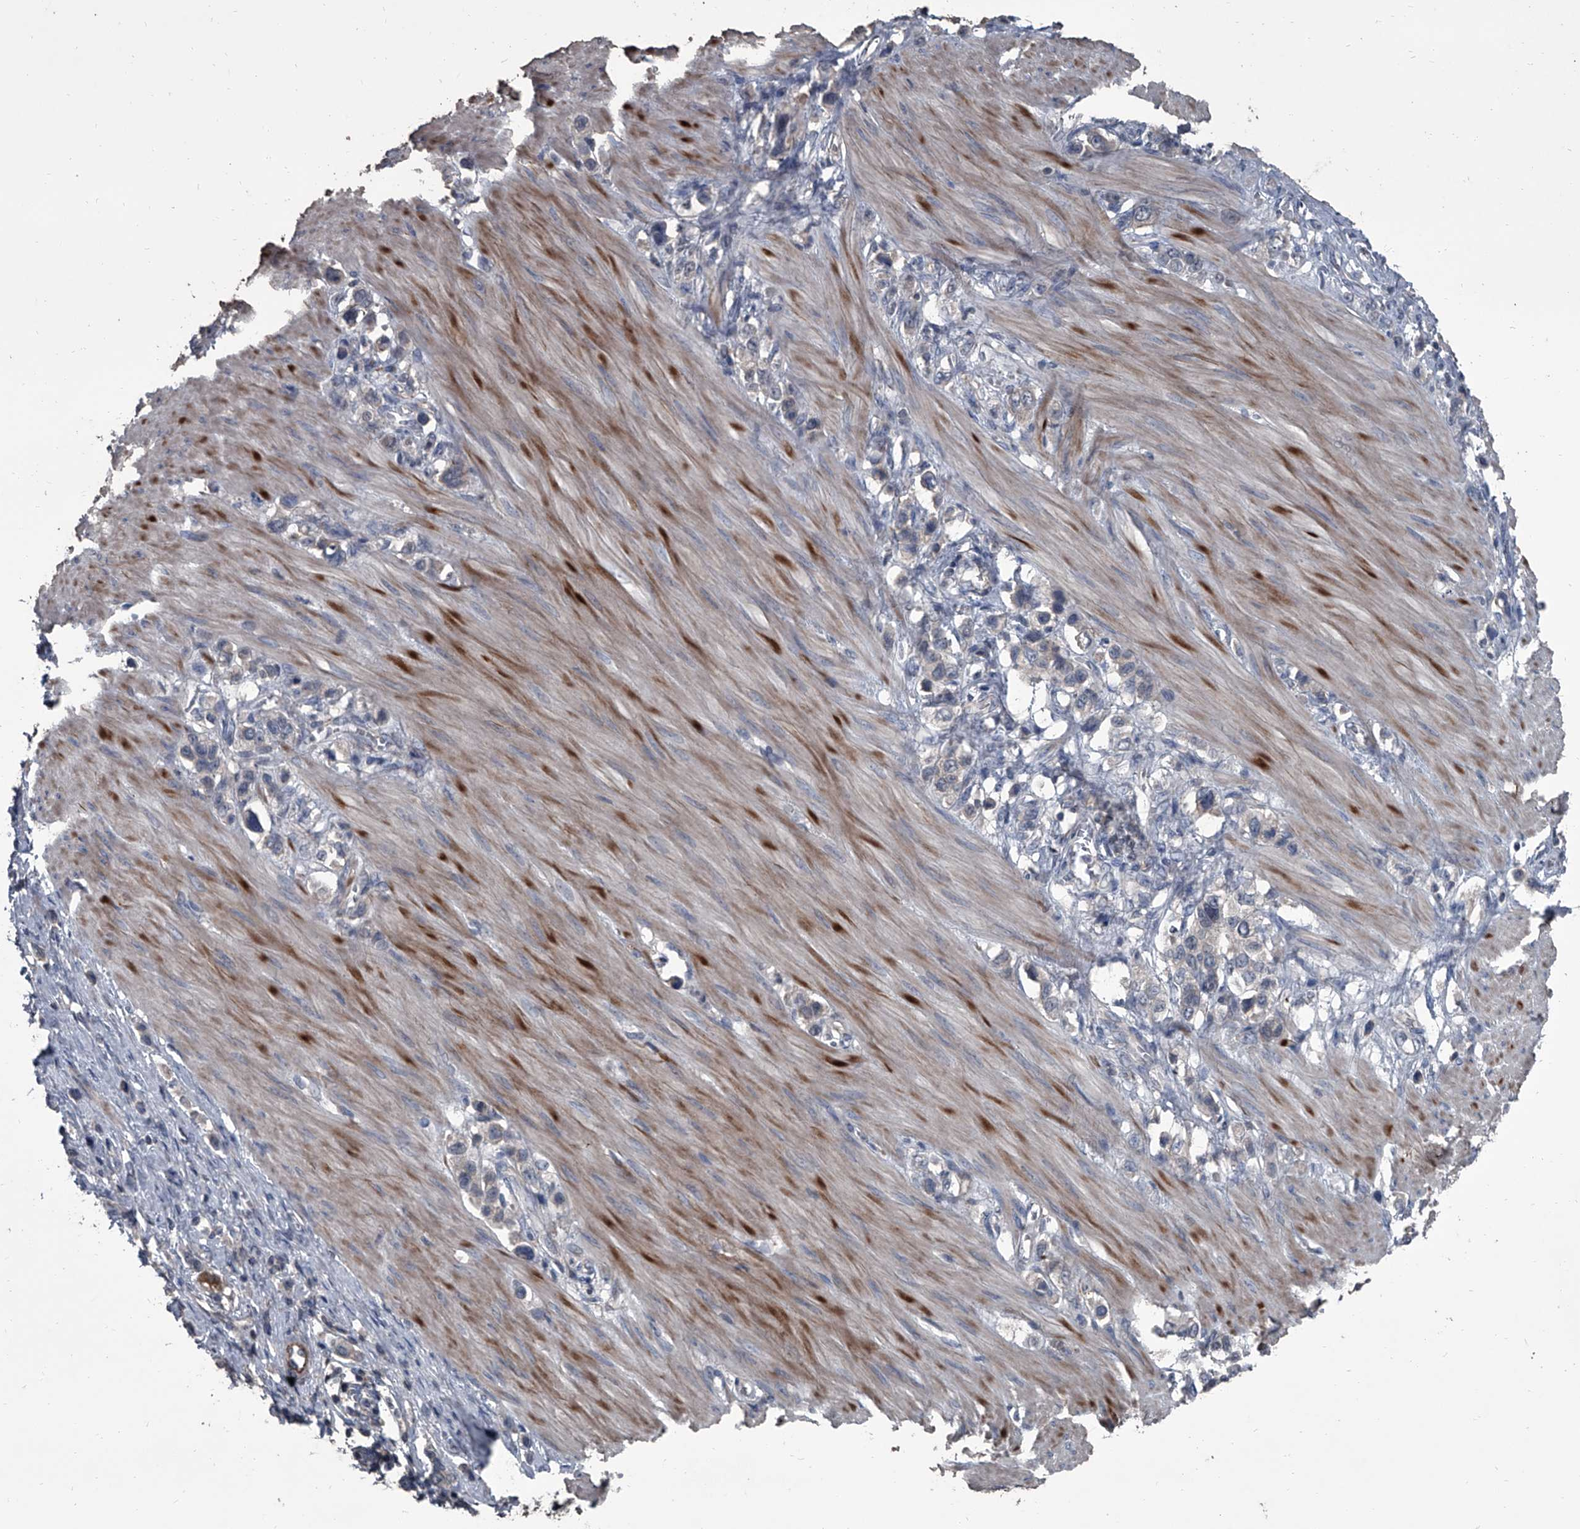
{"staining": {"intensity": "negative", "quantity": "none", "location": "none"}, "tissue": "stomach cancer", "cell_type": "Tumor cells", "image_type": "cancer", "snomed": [{"axis": "morphology", "description": "Adenocarcinoma, NOS"}, {"axis": "topography", "description": "Stomach"}], "caption": "A micrograph of stomach cancer (adenocarcinoma) stained for a protein reveals no brown staining in tumor cells.", "gene": "OARD1", "patient": {"sex": "female", "age": 65}}